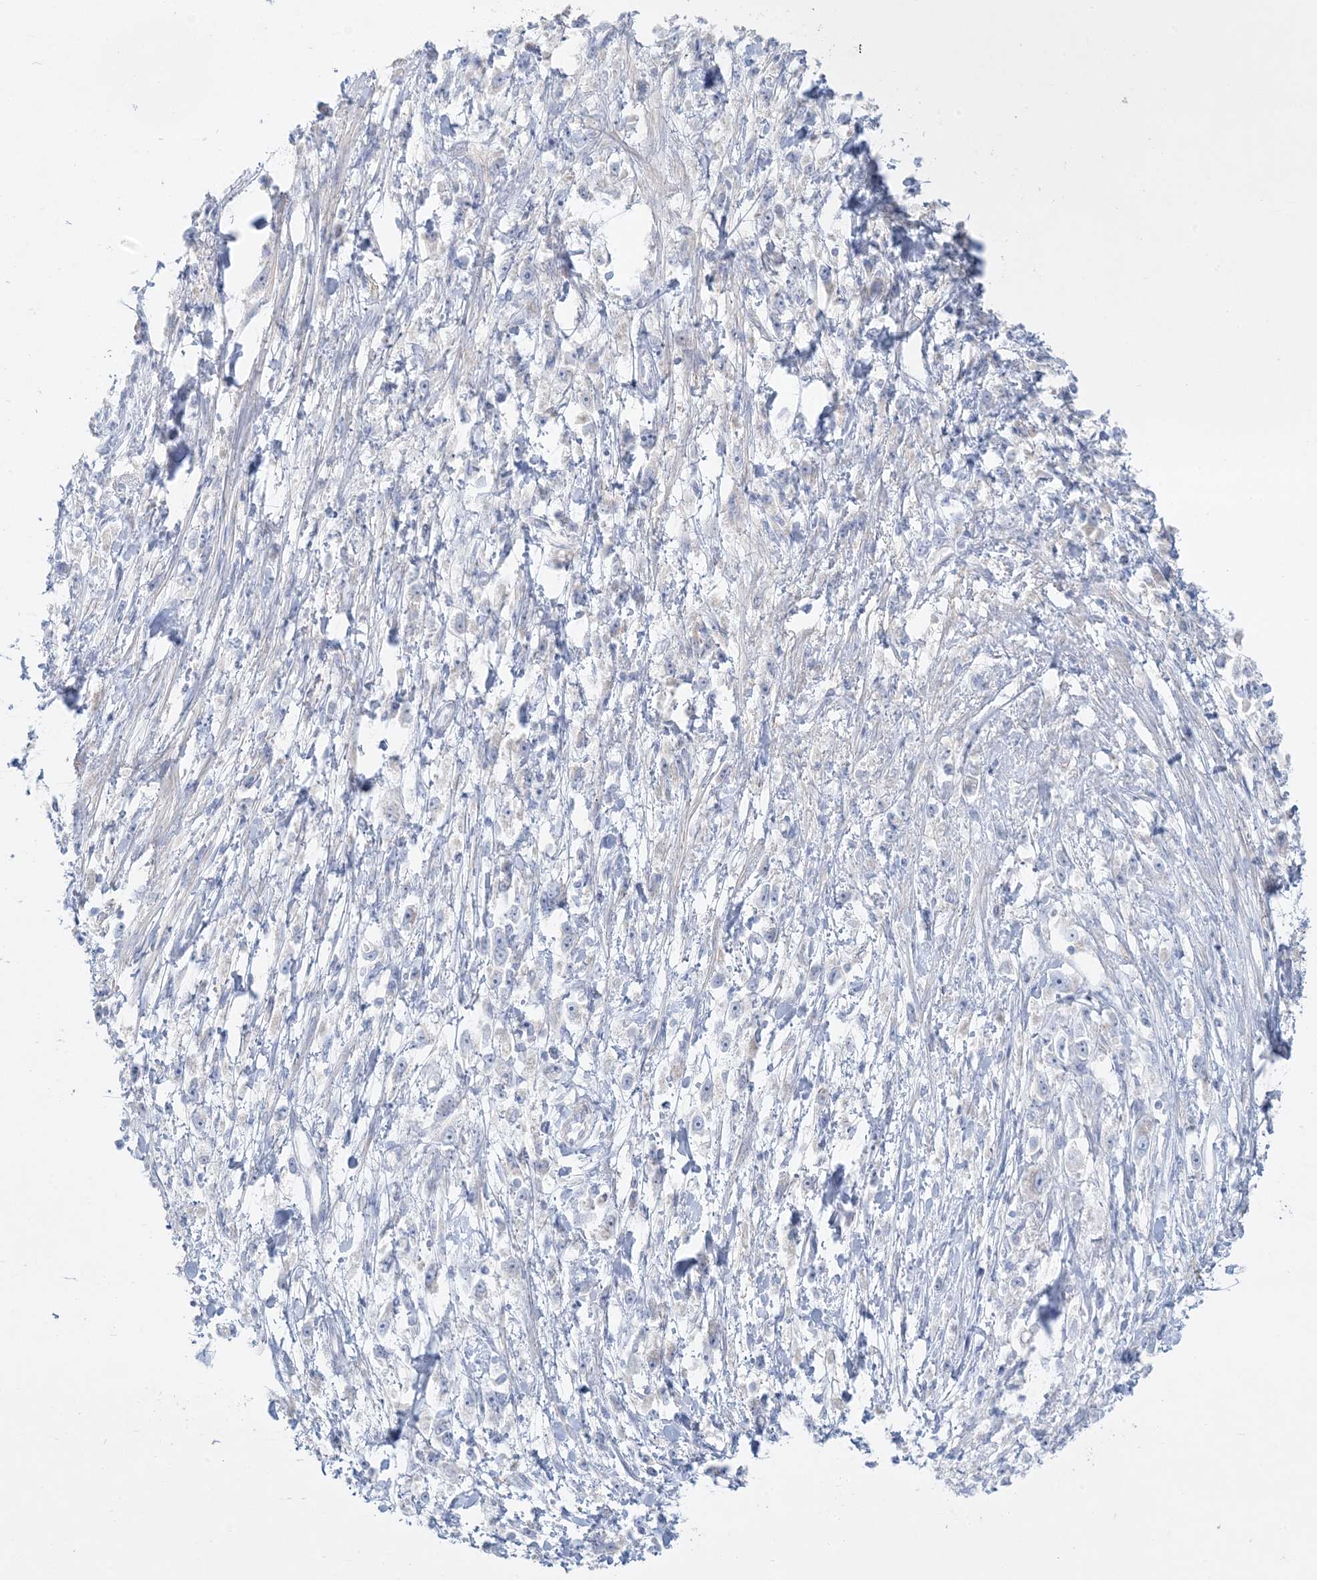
{"staining": {"intensity": "negative", "quantity": "none", "location": "none"}, "tissue": "stomach cancer", "cell_type": "Tumor cells", "image_type": "cancer", "snomed": [{"axis": "morphology", "description": "Adenocarcinoma, NOS"}, {"axis": "topography", "description": "Stomach"}], "caption": "Tumor cells show no significant staining in adenocarcinoma (stomach). (Immunohistochemistry, brightfield microscopy, high magnification).", "gene": "FAM184A", "patient": {"sex": "female", "age": 59}}